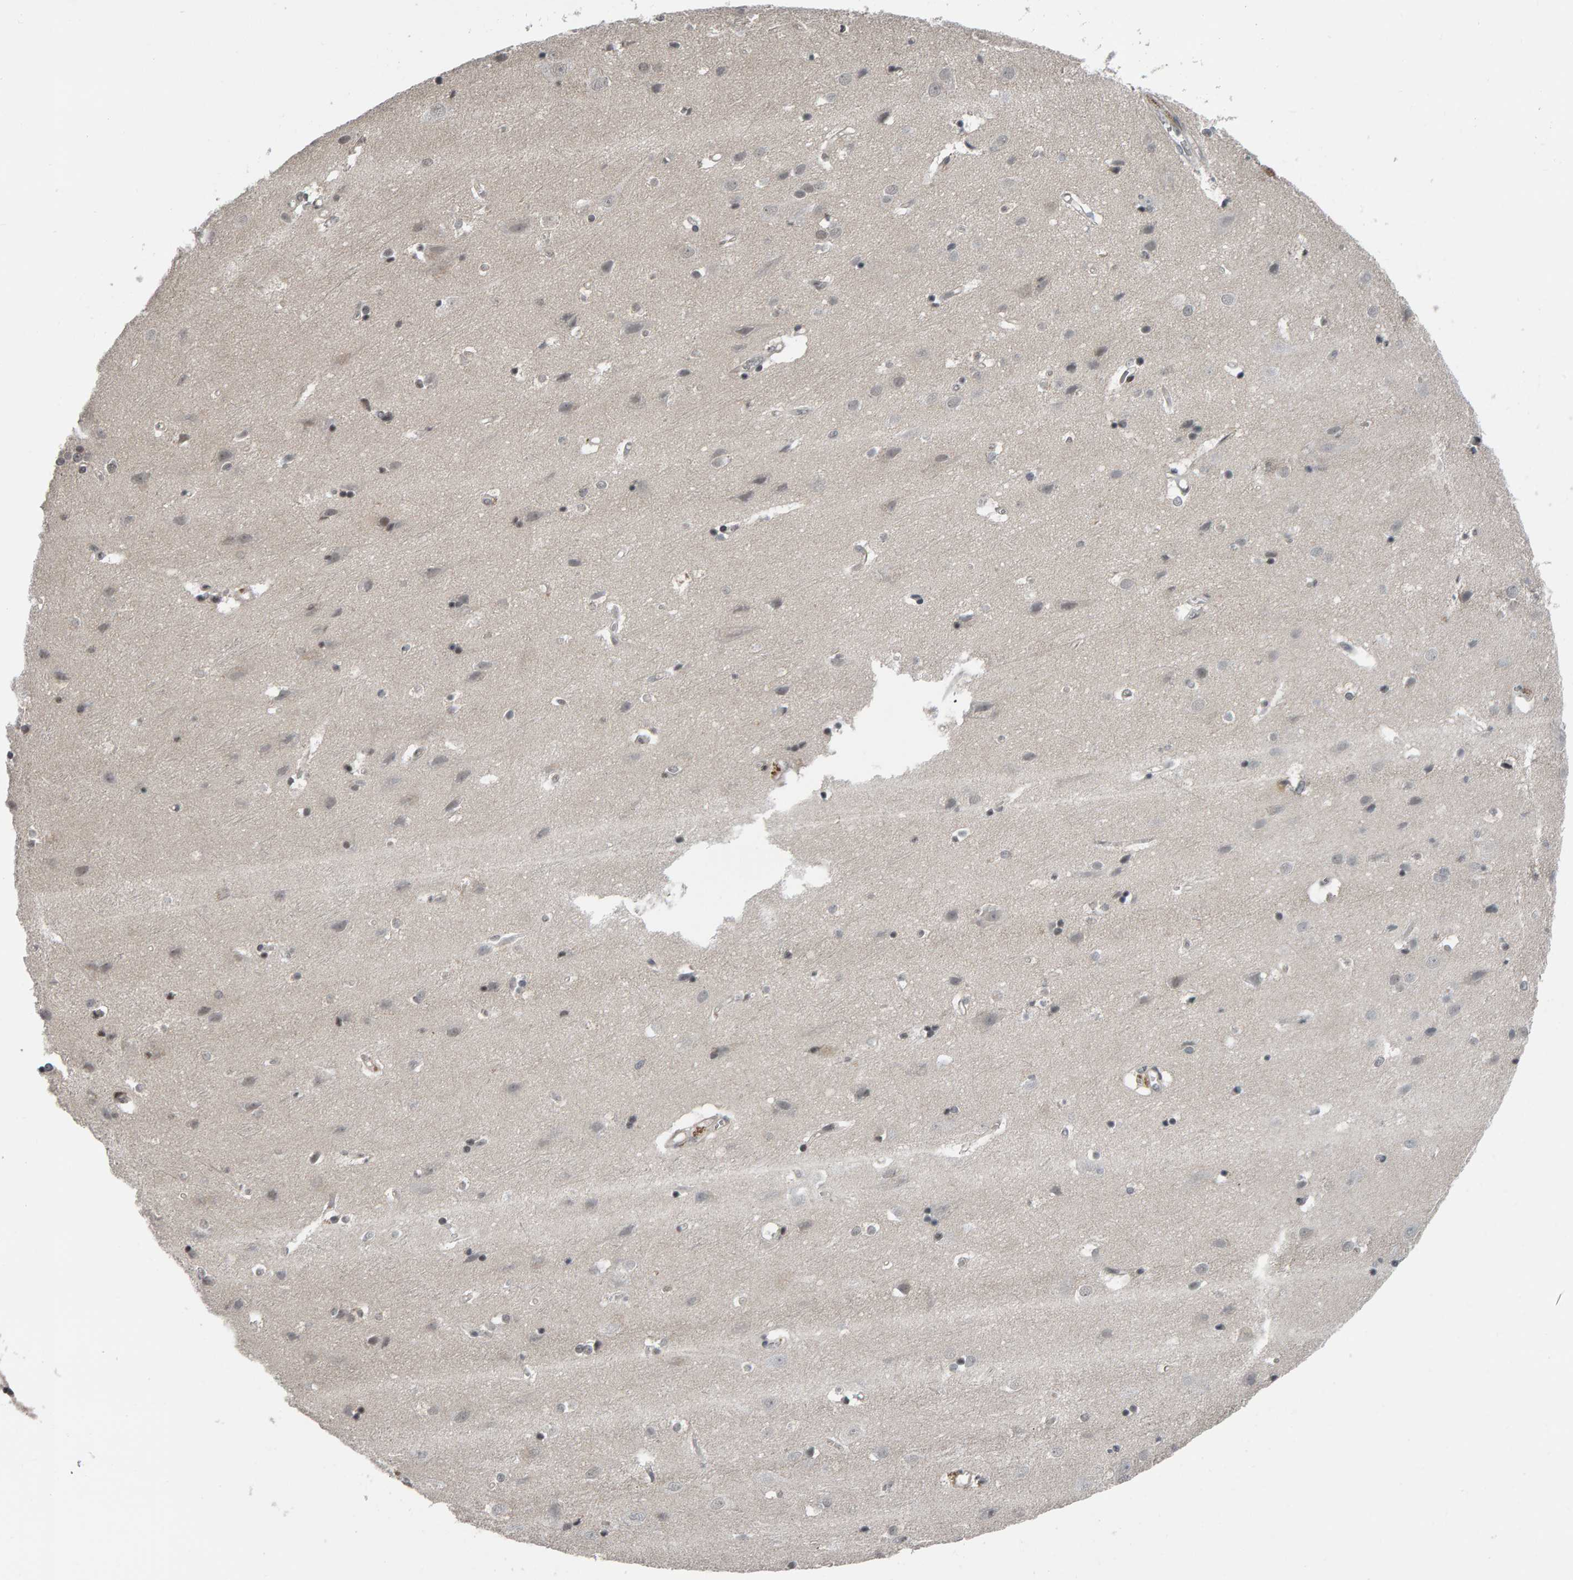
{"staining": {"intensity": "moderate", "quantity": ">75%", "location": "cytoplasmic/membranous"}, "tissue": "cerebral cortex", "cell_type": "Endothelial cells", "image_type": "normal", "snomed": [{"axis": "morphology", "description": "Normal tissue, NOS"}, {"axis": "topography", "description": "Cerebral cortex"}], "caption": "Cerebral cortex stained with immunohistochemistry reveals moderate cytoplasmic/membranous positivity in about >75% of endothelial cells.", "gene": "COASY", "patient": {"sex": "male", "age": 54}}